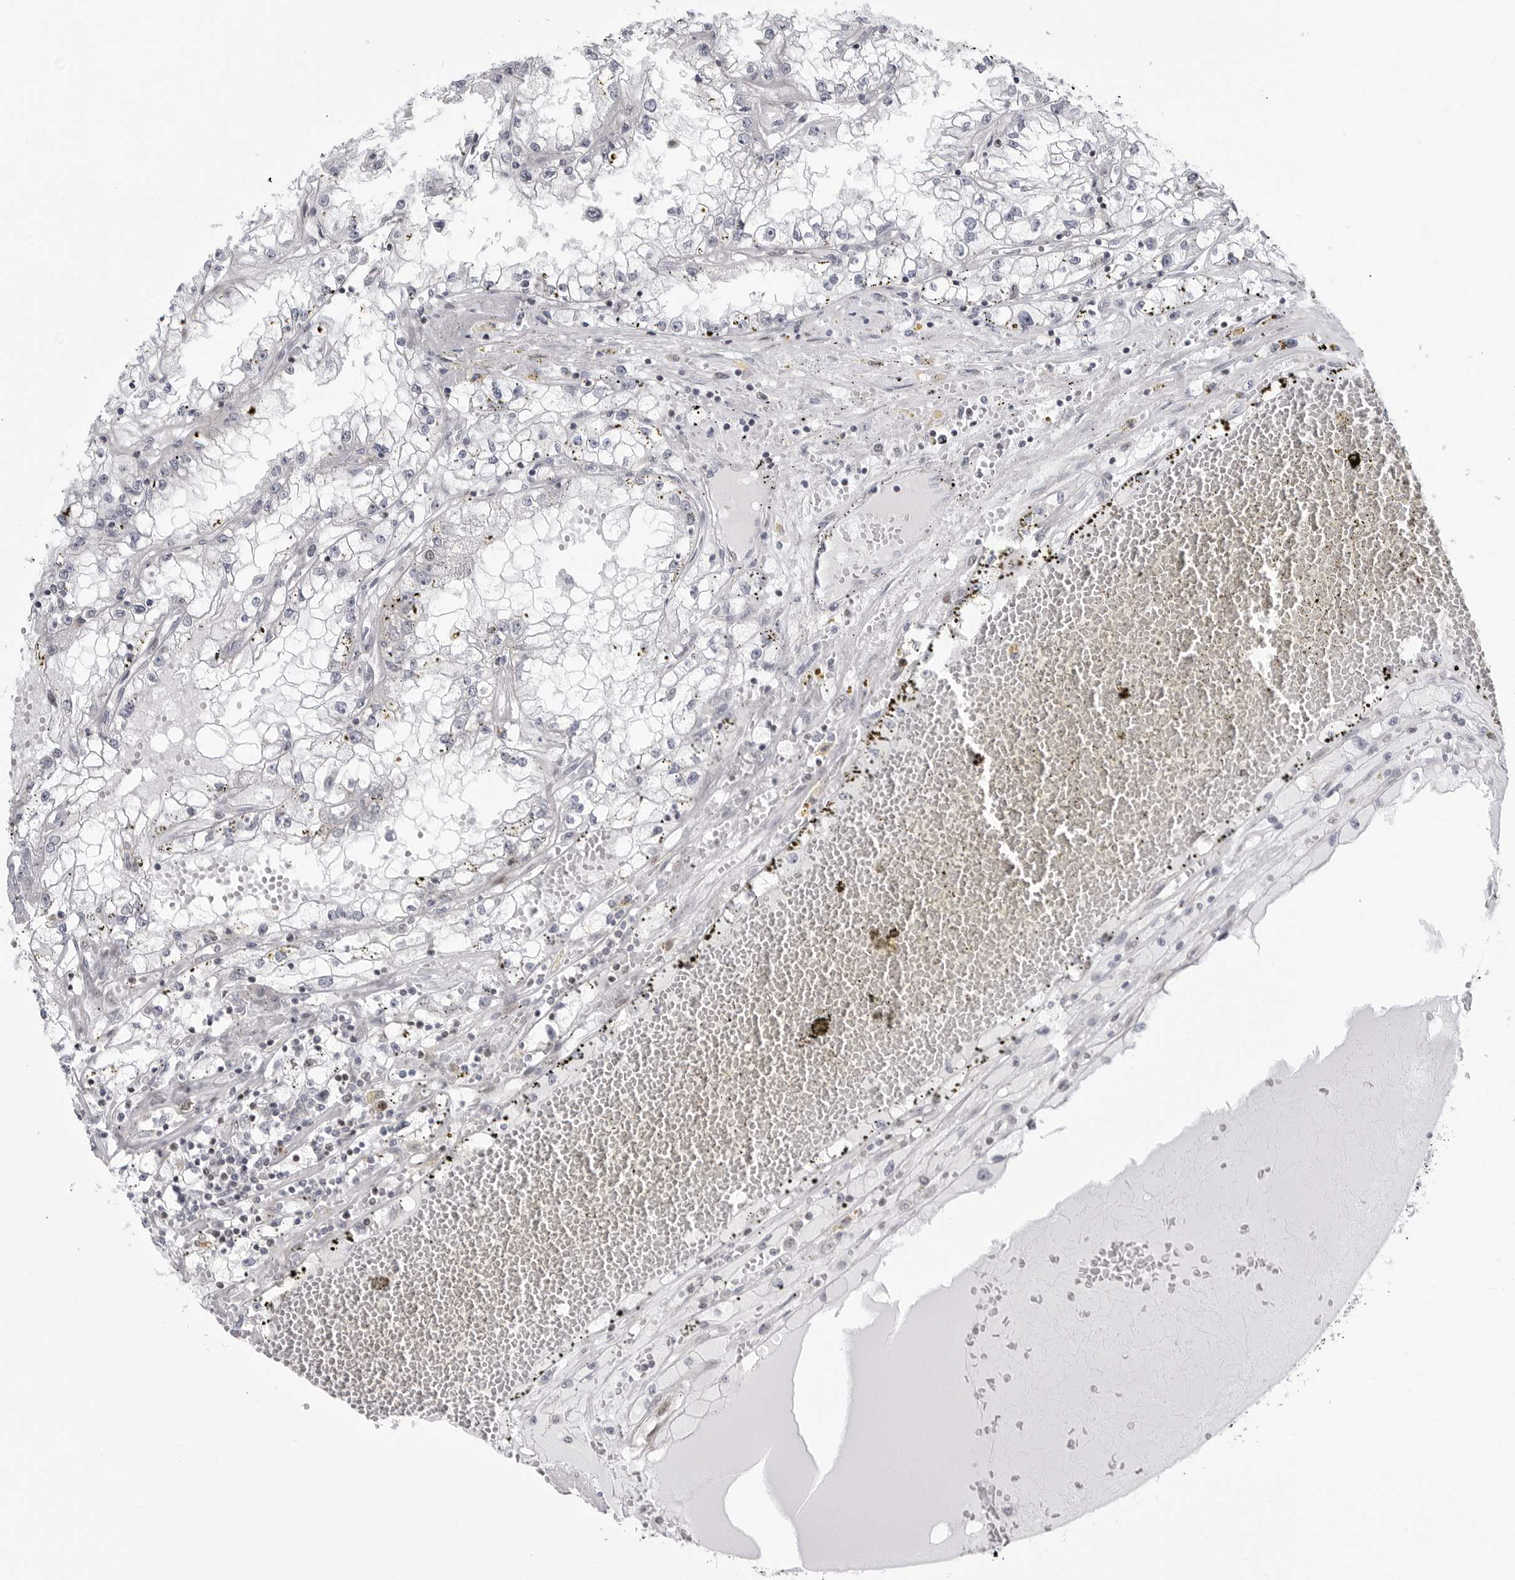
{"staining": {"intensity": "negative", "quantity": "none", "location": "none"}, "tissue": "renal cancer", "cell_type": "Tumor cells", "image_type": "cancer", "snomed": [{"axis": "morphology", "description": "Adenocarcinoma, NOS"}, {"axis": "topography", "description": "Kidney"}], "caption": "Immunohistochemical staining of human adenocarcinoma (renal) demonstrates no significant expression in tumor cells. (Immunohistochemistry, brightfield microscopy, high magnification).", "gene": "FAM135B", "patient": {"sex": "male", "age": 56}}